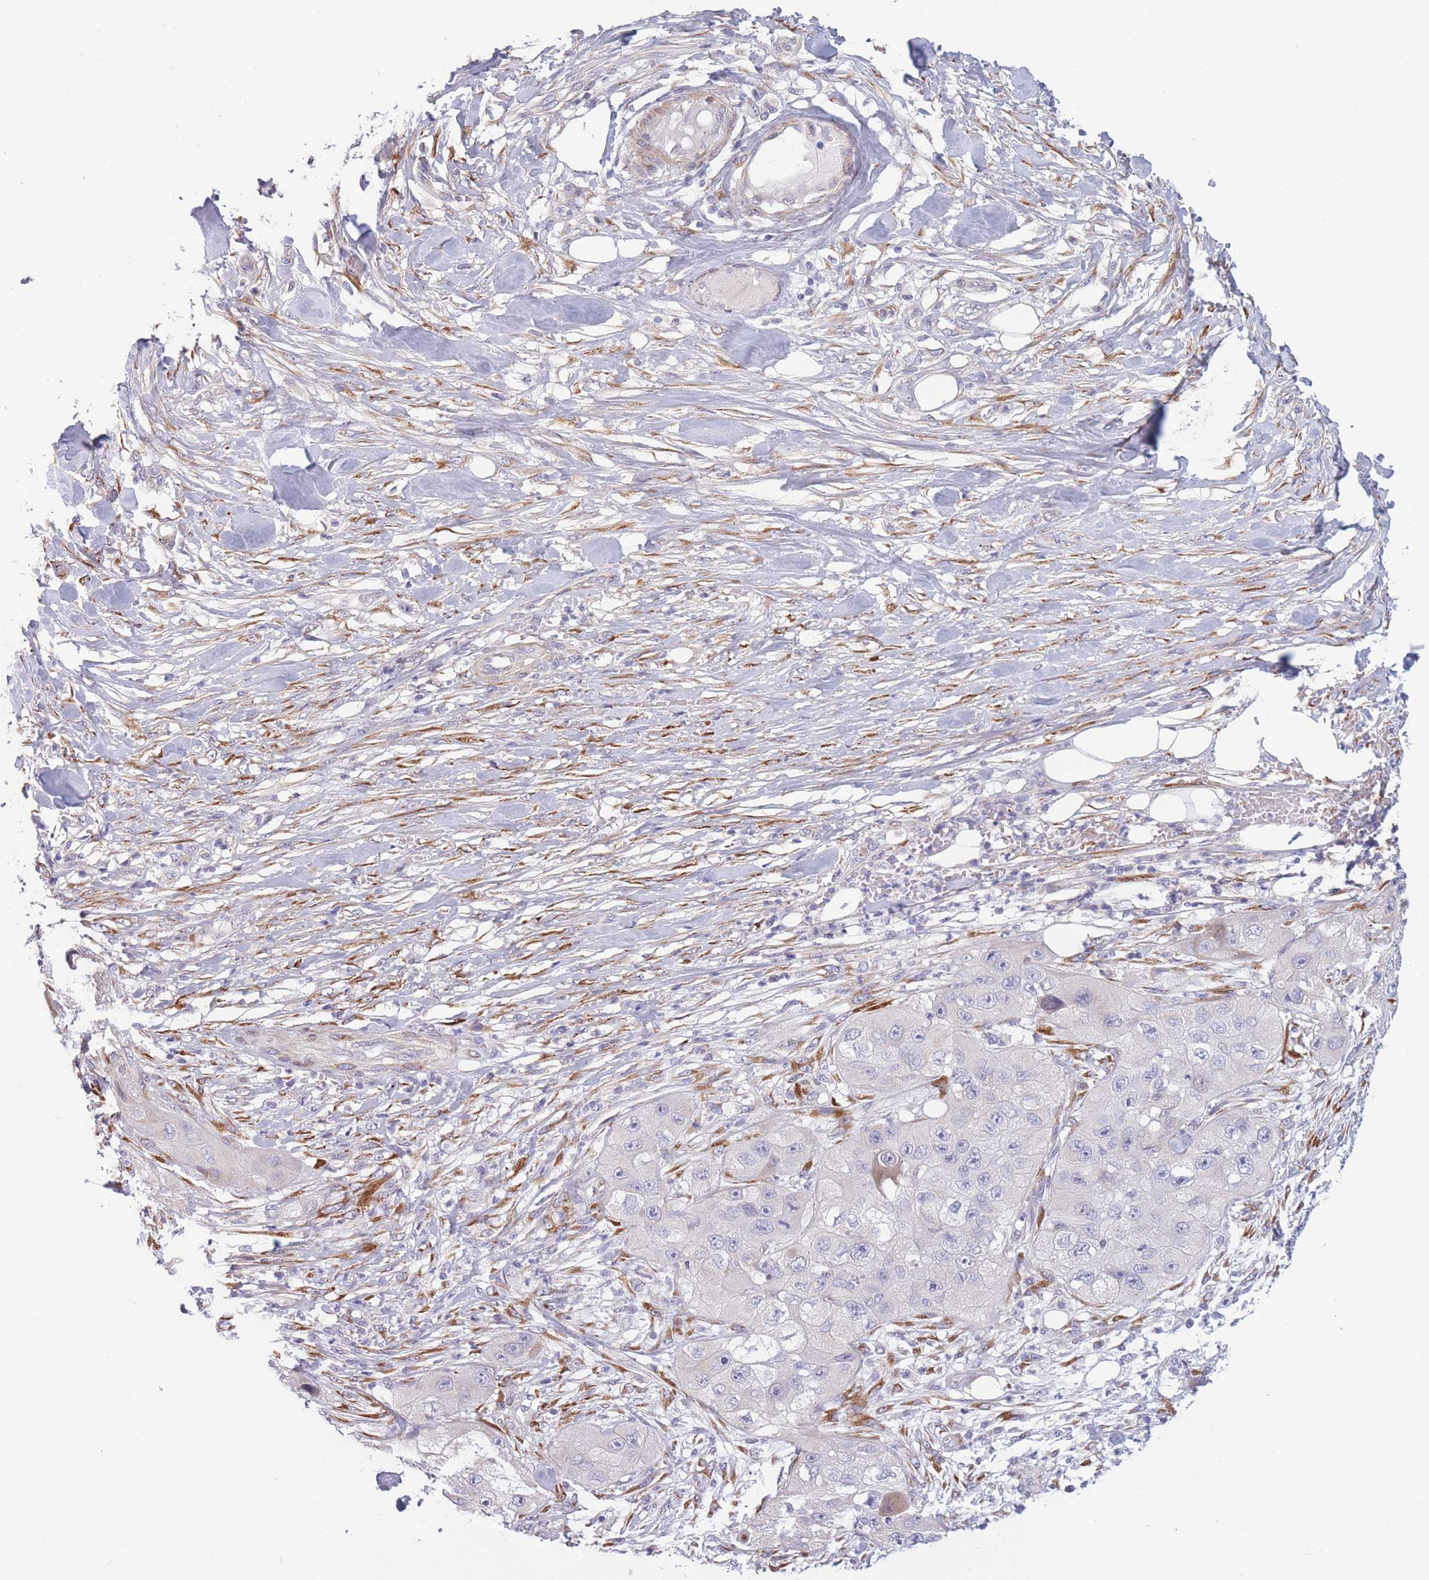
{"staining": {"intensity": "negative", "quantity": "none", "location": "none"}, "tissue": "skin cancer", "cell_type": "Tumor cells", "image_type": "cancer", "snomed": [{"axis": "morphology", "description": "Squamous cell carcinoma, NOS"}, {"axis": "topography", "description": "Skin"}, {"axis": "topography", "description": "Subcutis"}], "caption": "An IHC histopathology image of skin cancer (squamous cell carcinoma) is shown. There is no staining in tumor cells of skin cancer (squamous cell carcinoma). Brightfield microscopy of IHC stained with DAB (brown) and hematoxylin (blue), captured at high magnification.", "gene": "CCNQ", "patient": {"sex": "male", "age": 73}}